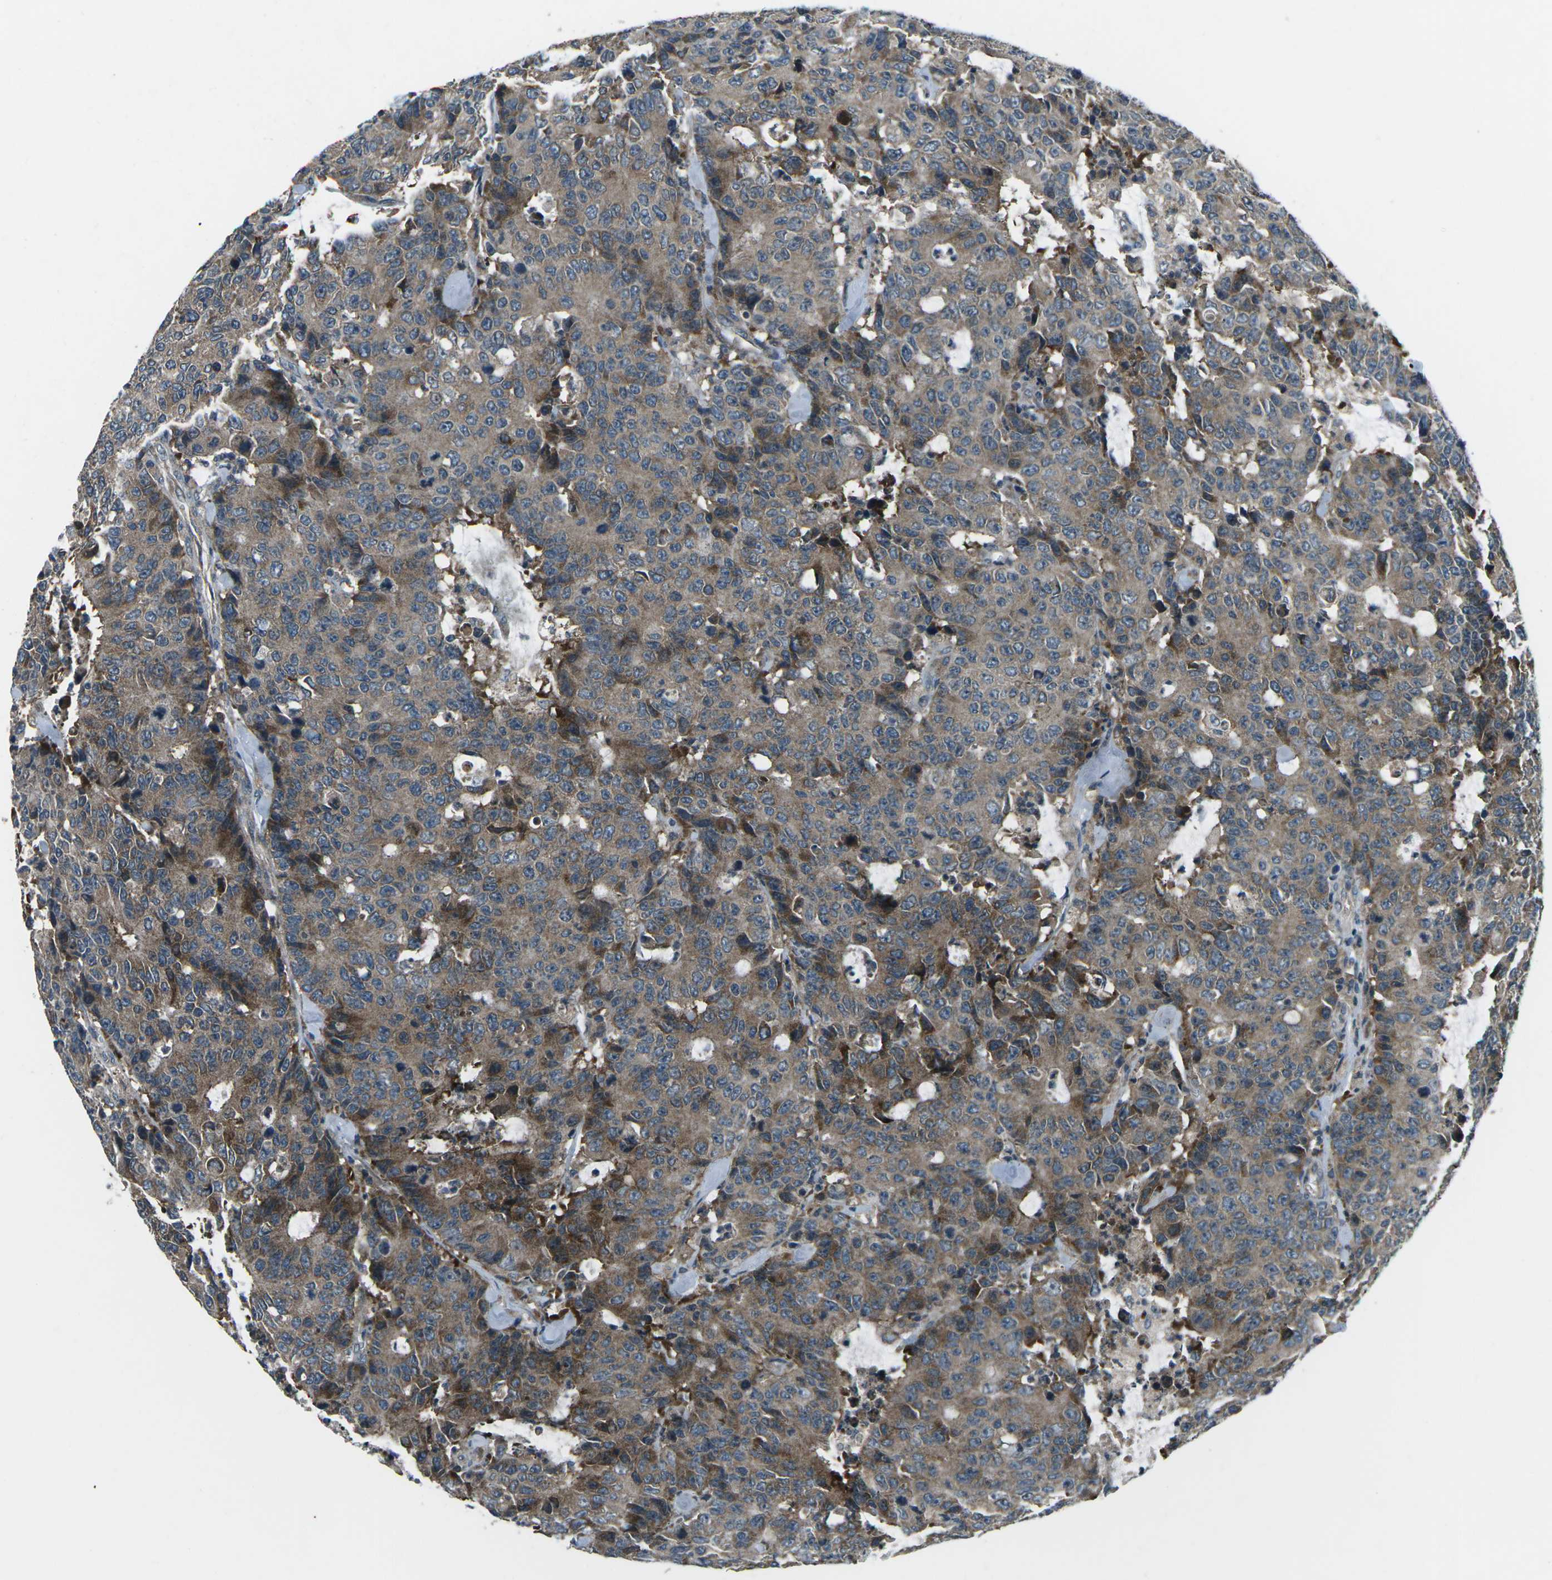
{"staining": {"intensity": "strong", "quantity": ">75%", "location": "cytoplasmic/membranous"}, "tissue": "colorectal cancer", "cell_type": "Tumor cells", "image_type": "cancer", "snomed": [{"axis": "morphology", "description": "Adenocarcinoma, NOS"}, {"axis": "topography", "description": "Colon"}], "caption": "There is high levels of strong cytoplasmic/membranous expression in tumor cells of colorectal adenocarcinoma, as demonstrated by immunohistochemical staining (brown color).", "gene": "CDK16", "patient": {"sex": "female", "age": 86}}